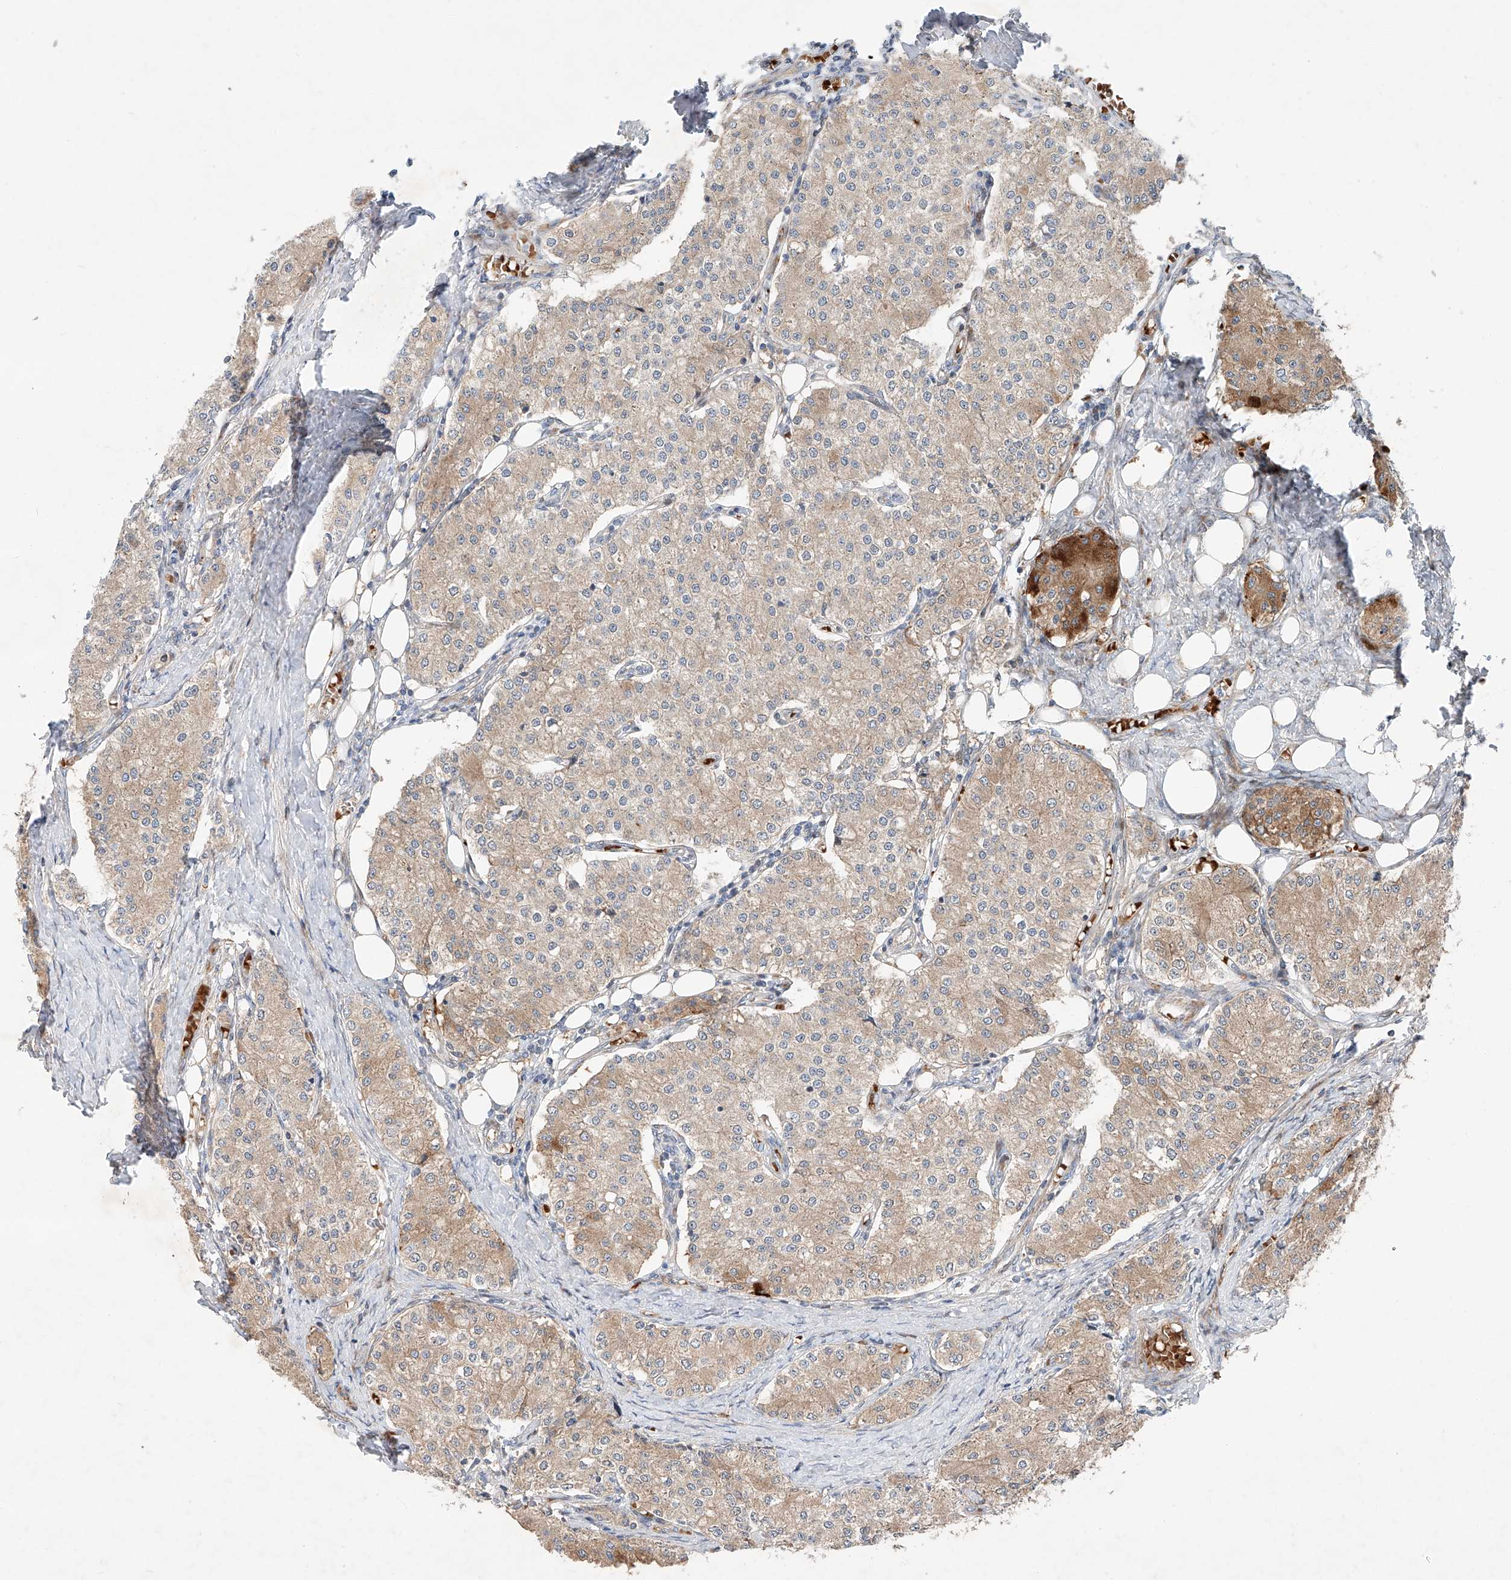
{"staining": {"intensity": "weak", "quantity": "25%-75%", "location": "cytoplasmic/membranous"}, "tissue": "carcinoid", "cell_type": "Tumor cells", "image_type": "cancer", "snomed": [{"axis": "morphology", "description": "Carcinoid, malignant, NOS"}, {"axis": "topography", "description": "Colon"}], "caption": "Carcinoid (malignant) stained with DAB immunohistochemistry (IHC) displays low levels of weak cytoplasmic/membranous positivity in approximately 25%-75% of tumor cells.", "gene": "USF3", "patient": {"sex": "female", "age": 52}}